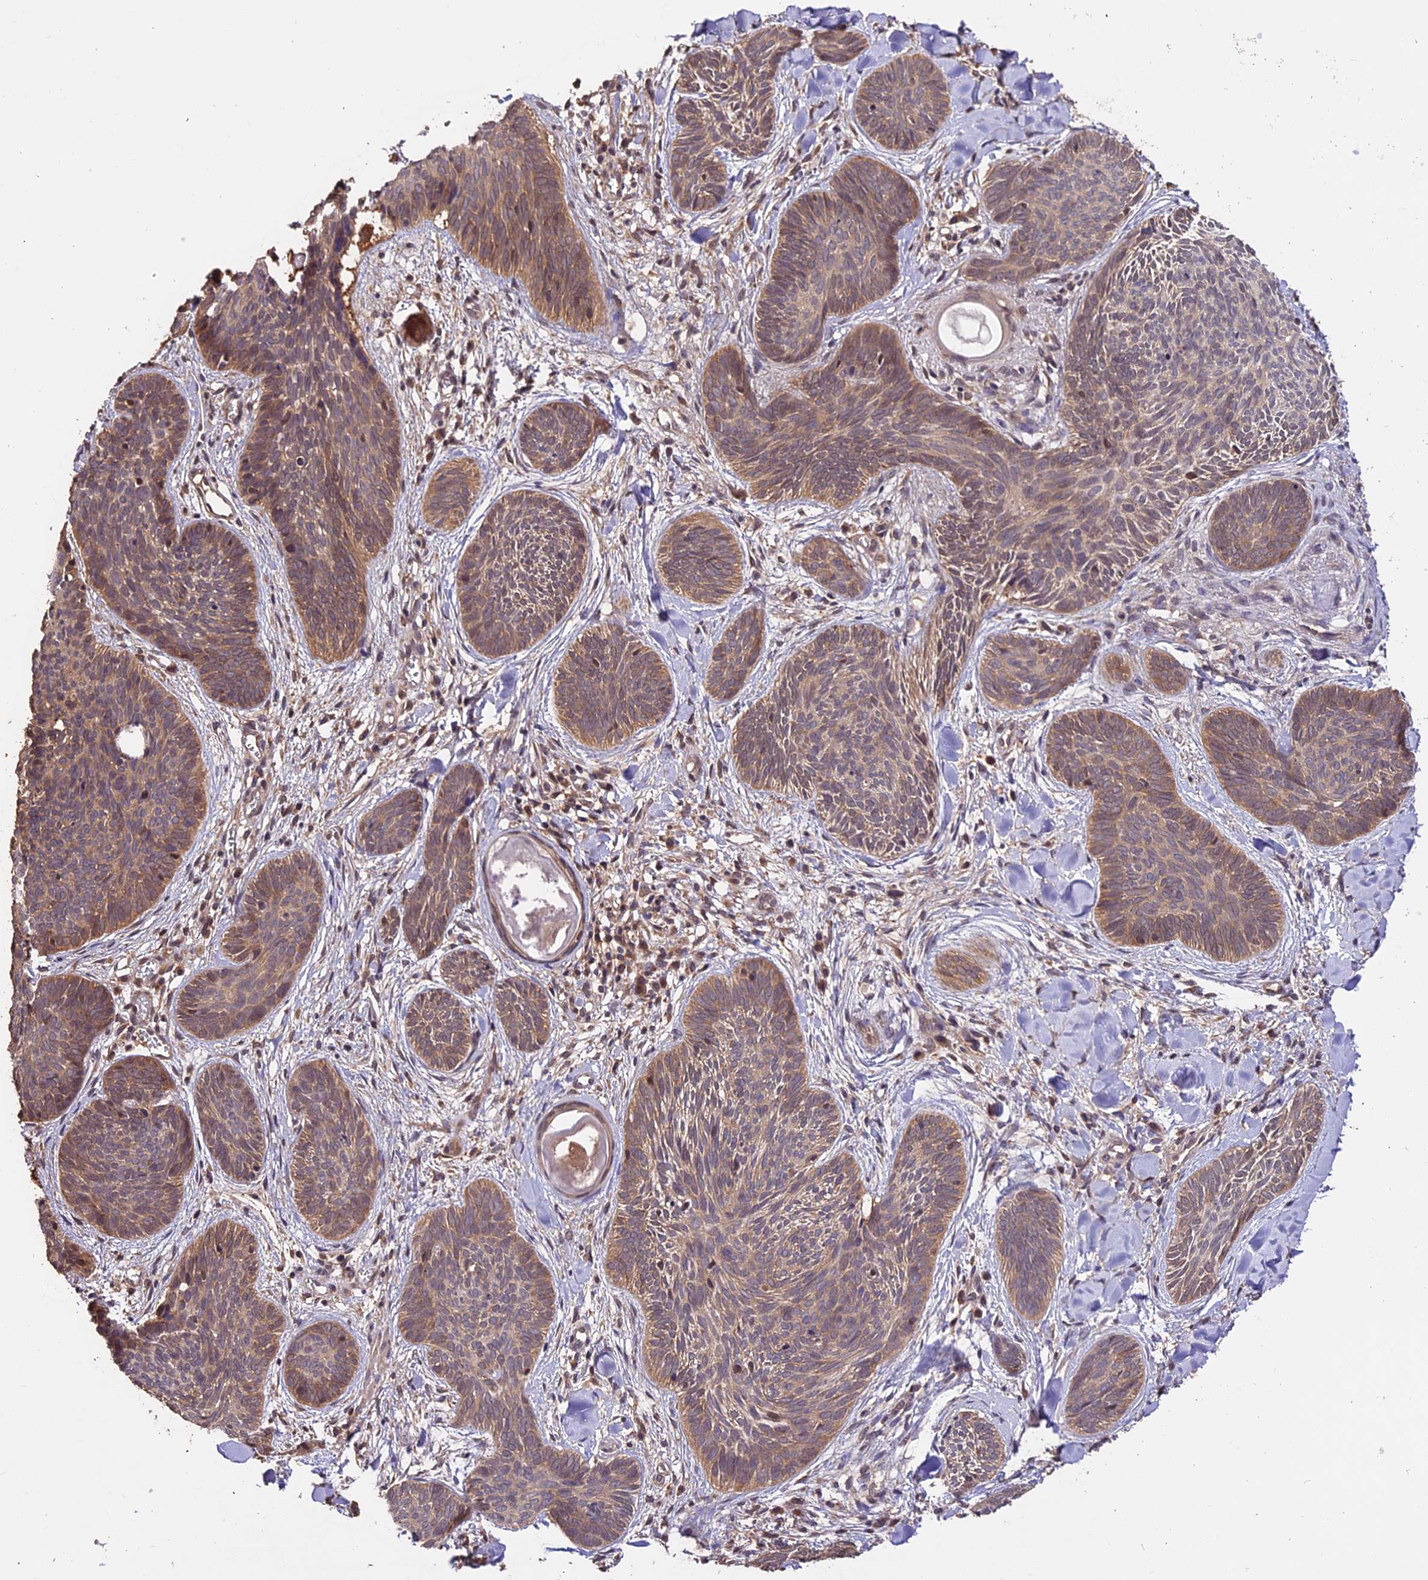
{"staining": {"intensity": "moderate", "quantity": ">75%", "location": "cytoplasmic/membranous"}, "tissue": "skin cancer", "cell_type": "Tumor cells", "image_type": "cancer", "snomed": [{"axis": "morphology", "description": "Basal cell carcinoma"}, {"axis": "topography", "description": "Skin"}], "caption": "Tumor cells display medium levels of moderate cytoplasmic/membranous expression in approximately >75% of cells in human skin cancer. (DAB IHC with brightfield microscopy, high magnification).", "gene": "TRMT1", "patient": {"sex": "female", "age": 81}}